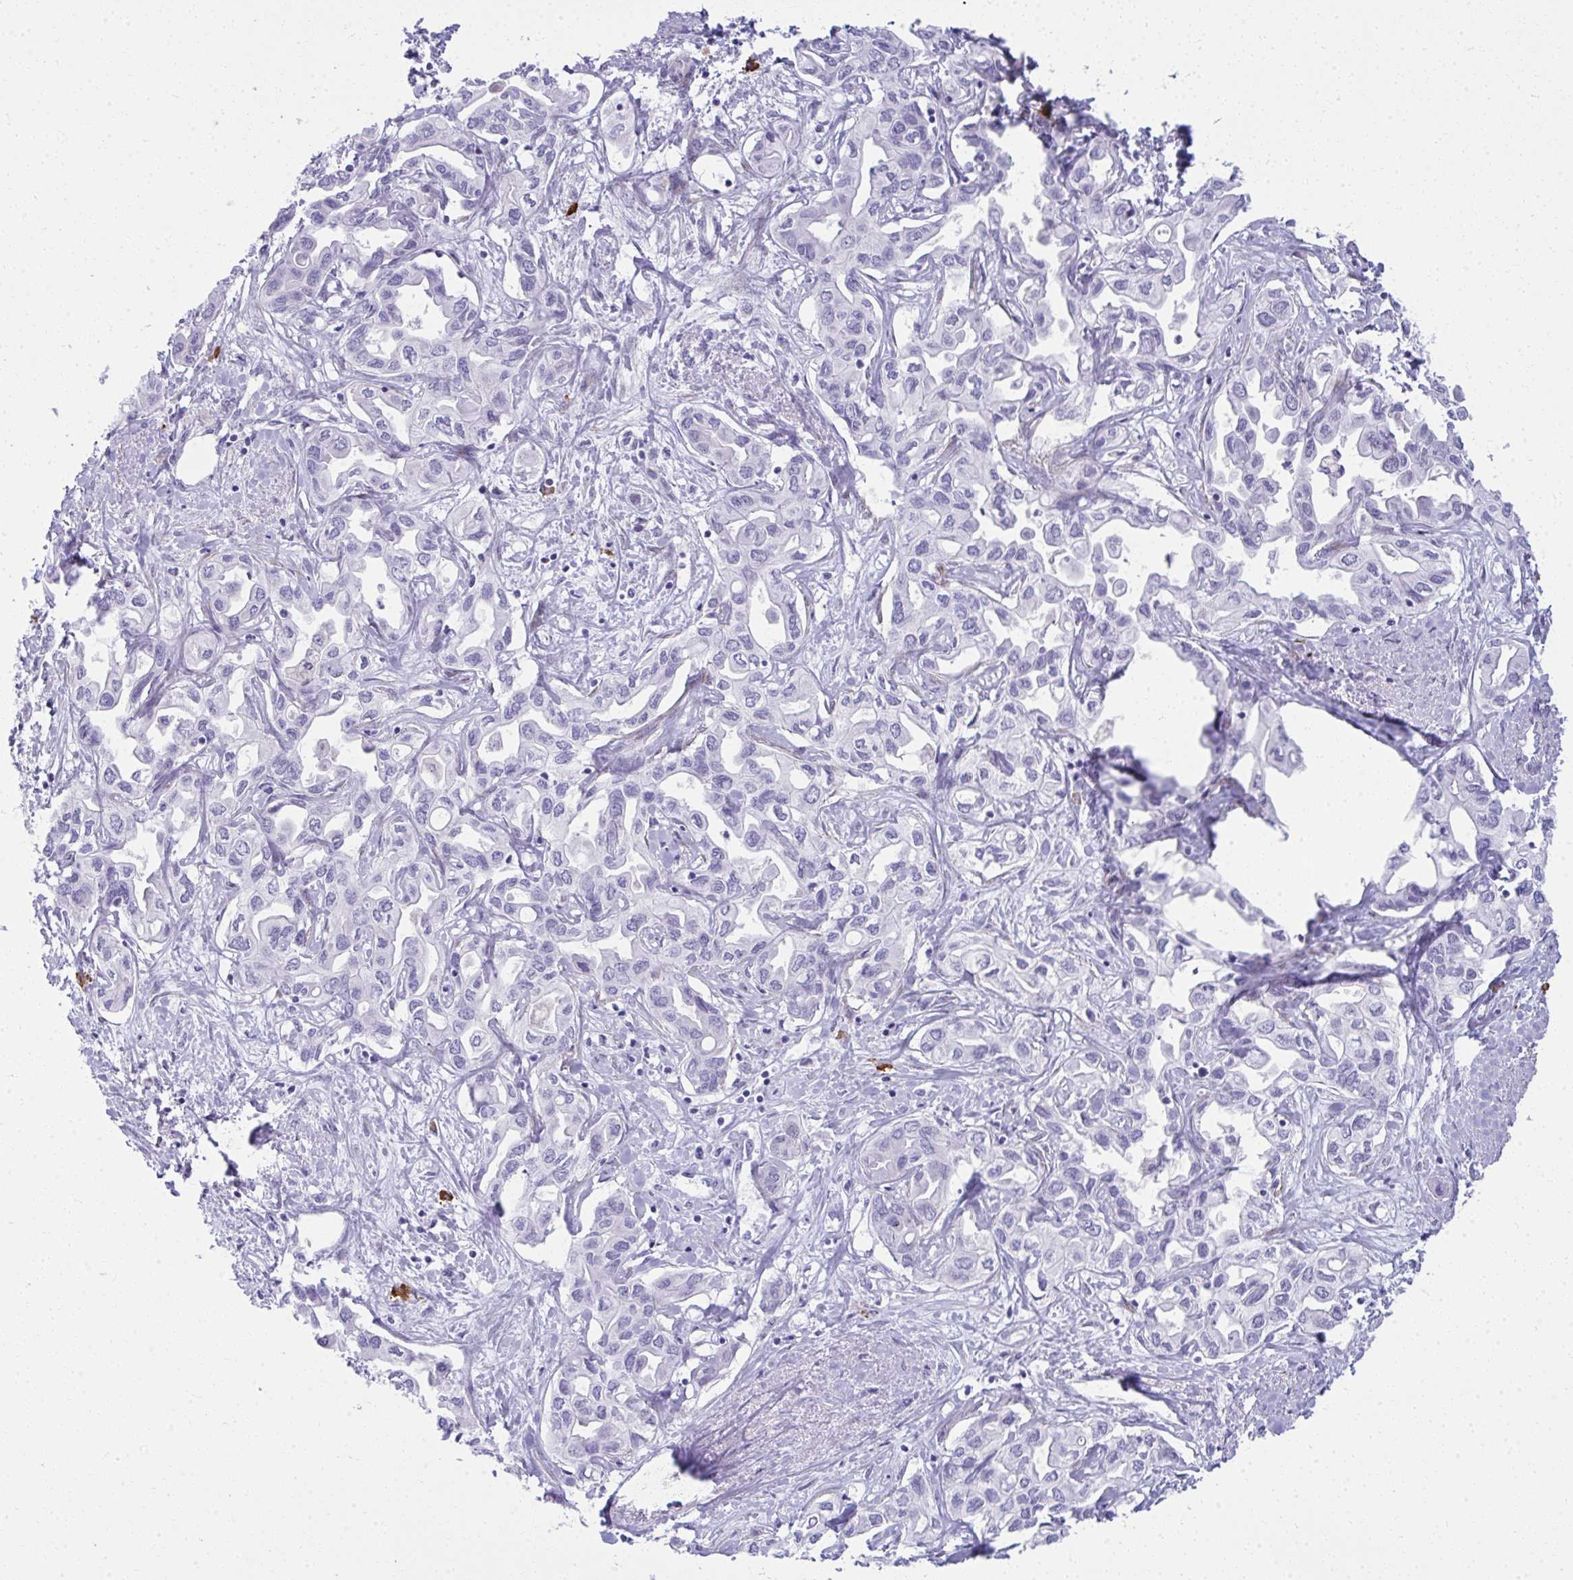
{"staining": {"intensity": "negative", "quantity": "none", "location": "none"}, "tissue": "liver cancer", "cell_type": "Tumor cells", "image_type": "cancer", "snomed": [{"axis": "morphology", "description": "Cholangiocarcinoma"}, {"axis": "topography", "description": "Liver"}], "caption": "There is no significant expression in tumor cells of liver cholangiocarcinoma. (IHC, brightfield microscopy, high magnification).", "gene": "PUS7L", "patient": {"sex": "female", "age": 64}}